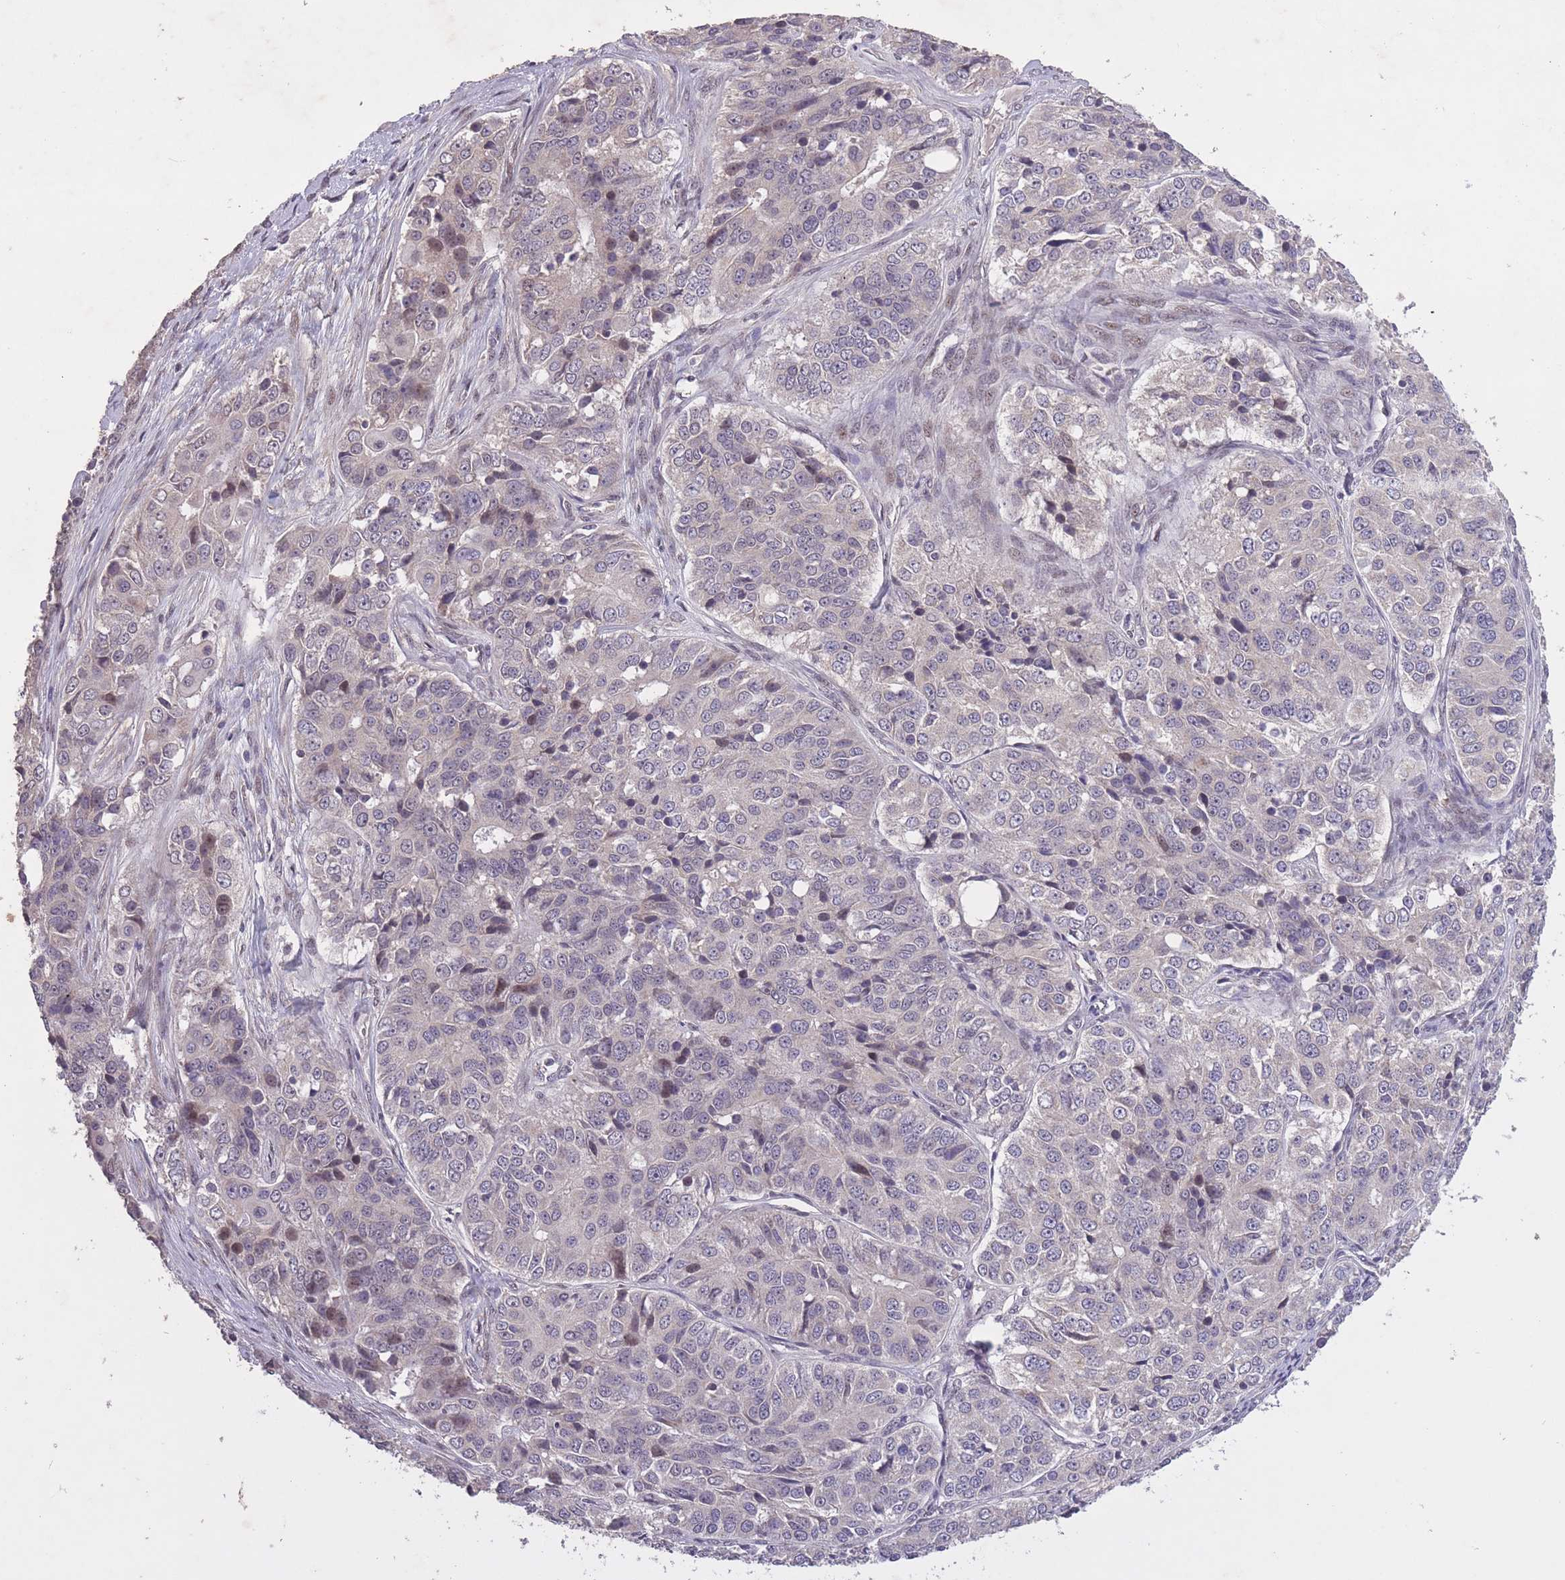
{"staining": {"intensity": "moderate", "quantity": "<25%", "location": "nuclear"}, "tissue": "ovarian cancer", "cell_type": "Tumor cells", "image_type": "cancer", "snomed": [{"axis": "morphology", "description": "Carcinoma, endometroid"}, {"axis": "topography", "description": "Ovary"}], "caption": "Tumor cells display low levels of moderate nuclear expression in approximately <25% of cells in ovarian cancer (endometroid carcinoma).", "gene": "CBX6", "patient": {"sex": "female", "age": 51}}